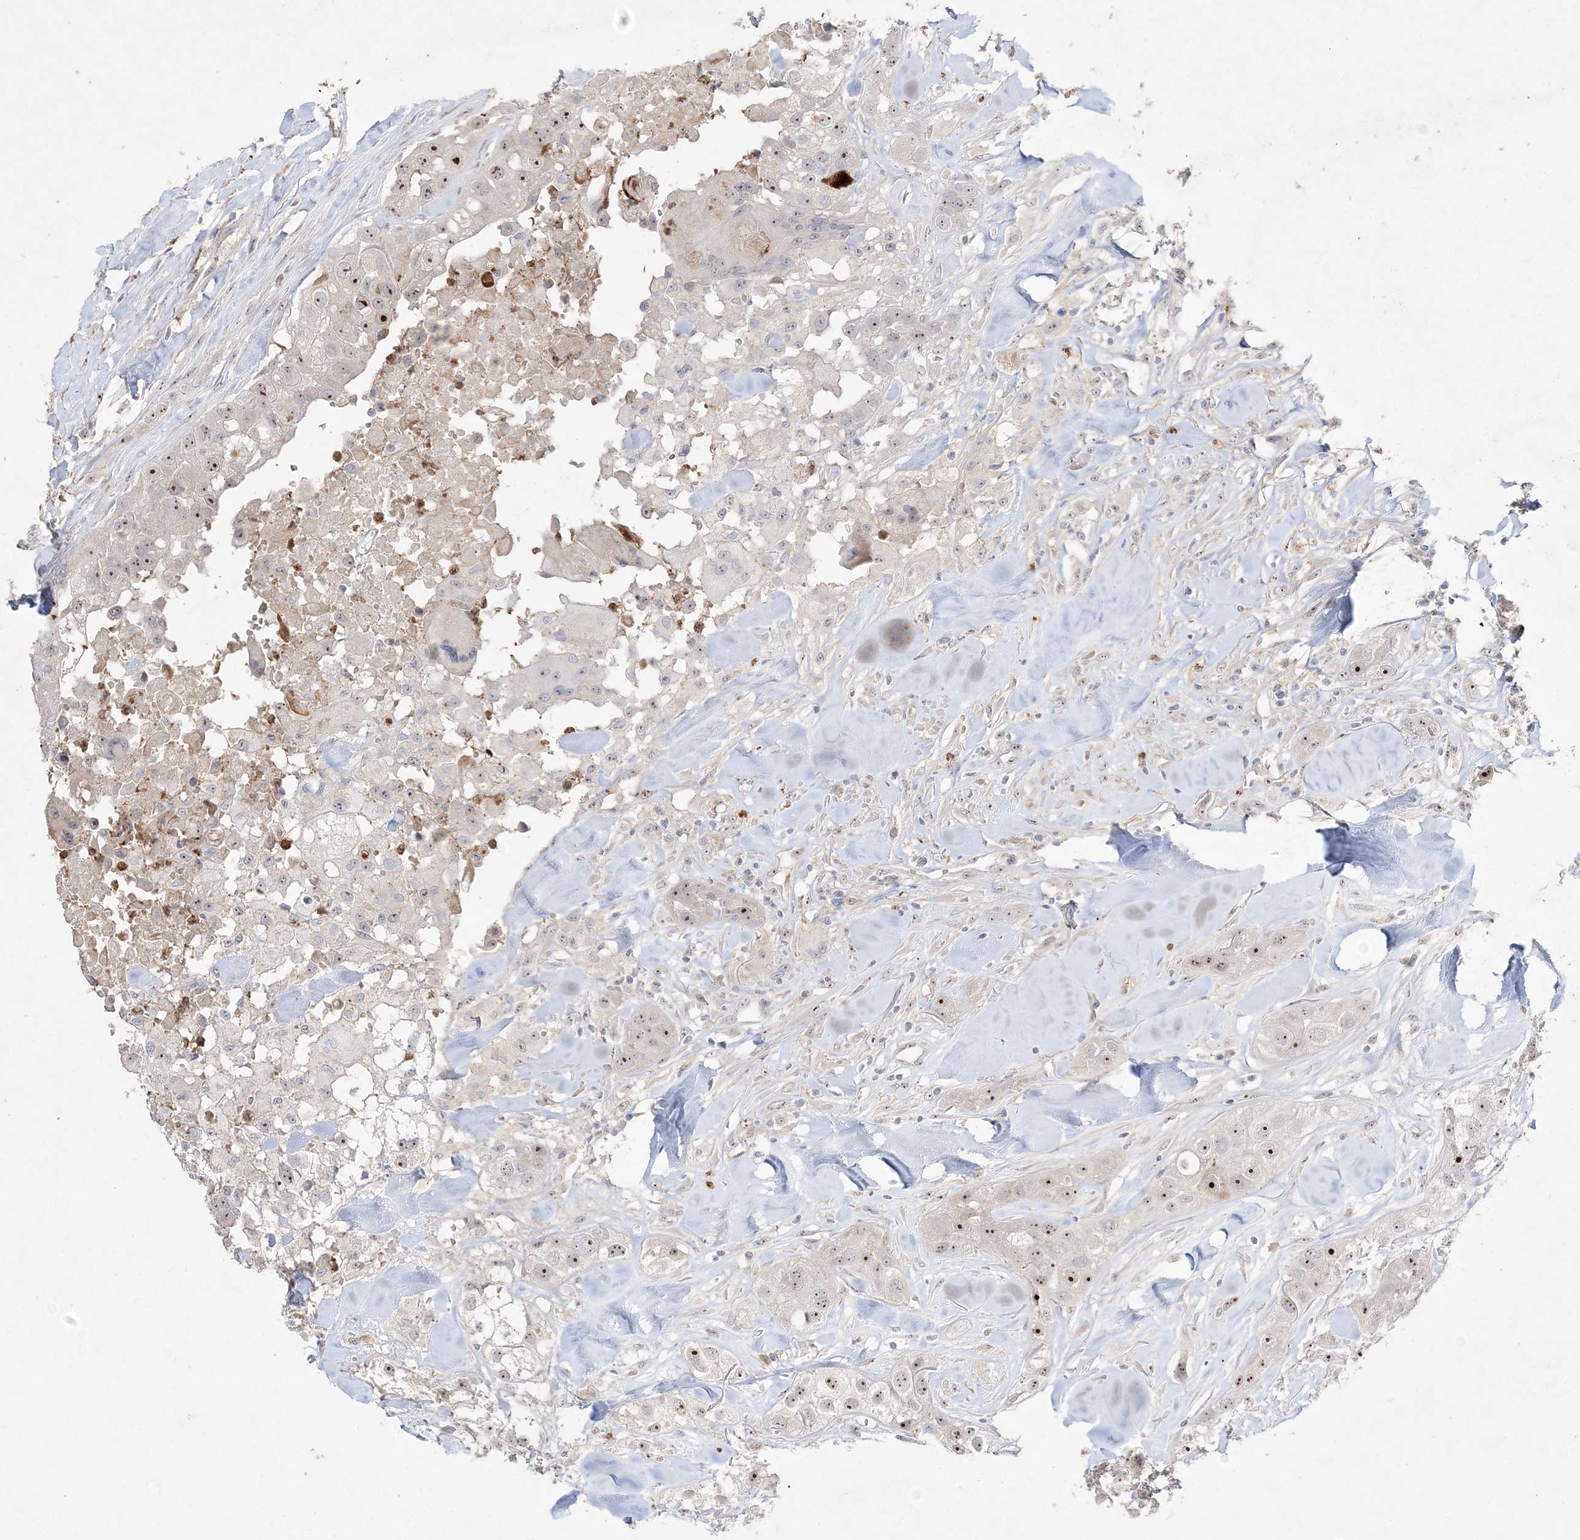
{"staining": {"intensity": "strong", "quantity": ">75%", "location": "nuclear"}, "tissue": "head and neck cancer", "cell_type": "Tumor cells", "image_type": "cancer", "snomed": [{"axis": "morphology", "description": "Normal tissue, NOS"}, {"axis": "morphology", "description": "Squamous cell carcinoma, NOS"}, {"axis": "topography", "description": "Skeletal muscle"}, {"axis": "topography", "description": "Head-Neck"}], "caption": "Immunohistochemistry (IHC) image of squamous cell carcinoma (head and neck) stained for a protein (brown), which displays high levels of strong nuclear positivity in about >75% of tumor cells.", "gene": "NOP16", "patient": {"sex": "male", "age": 51}}